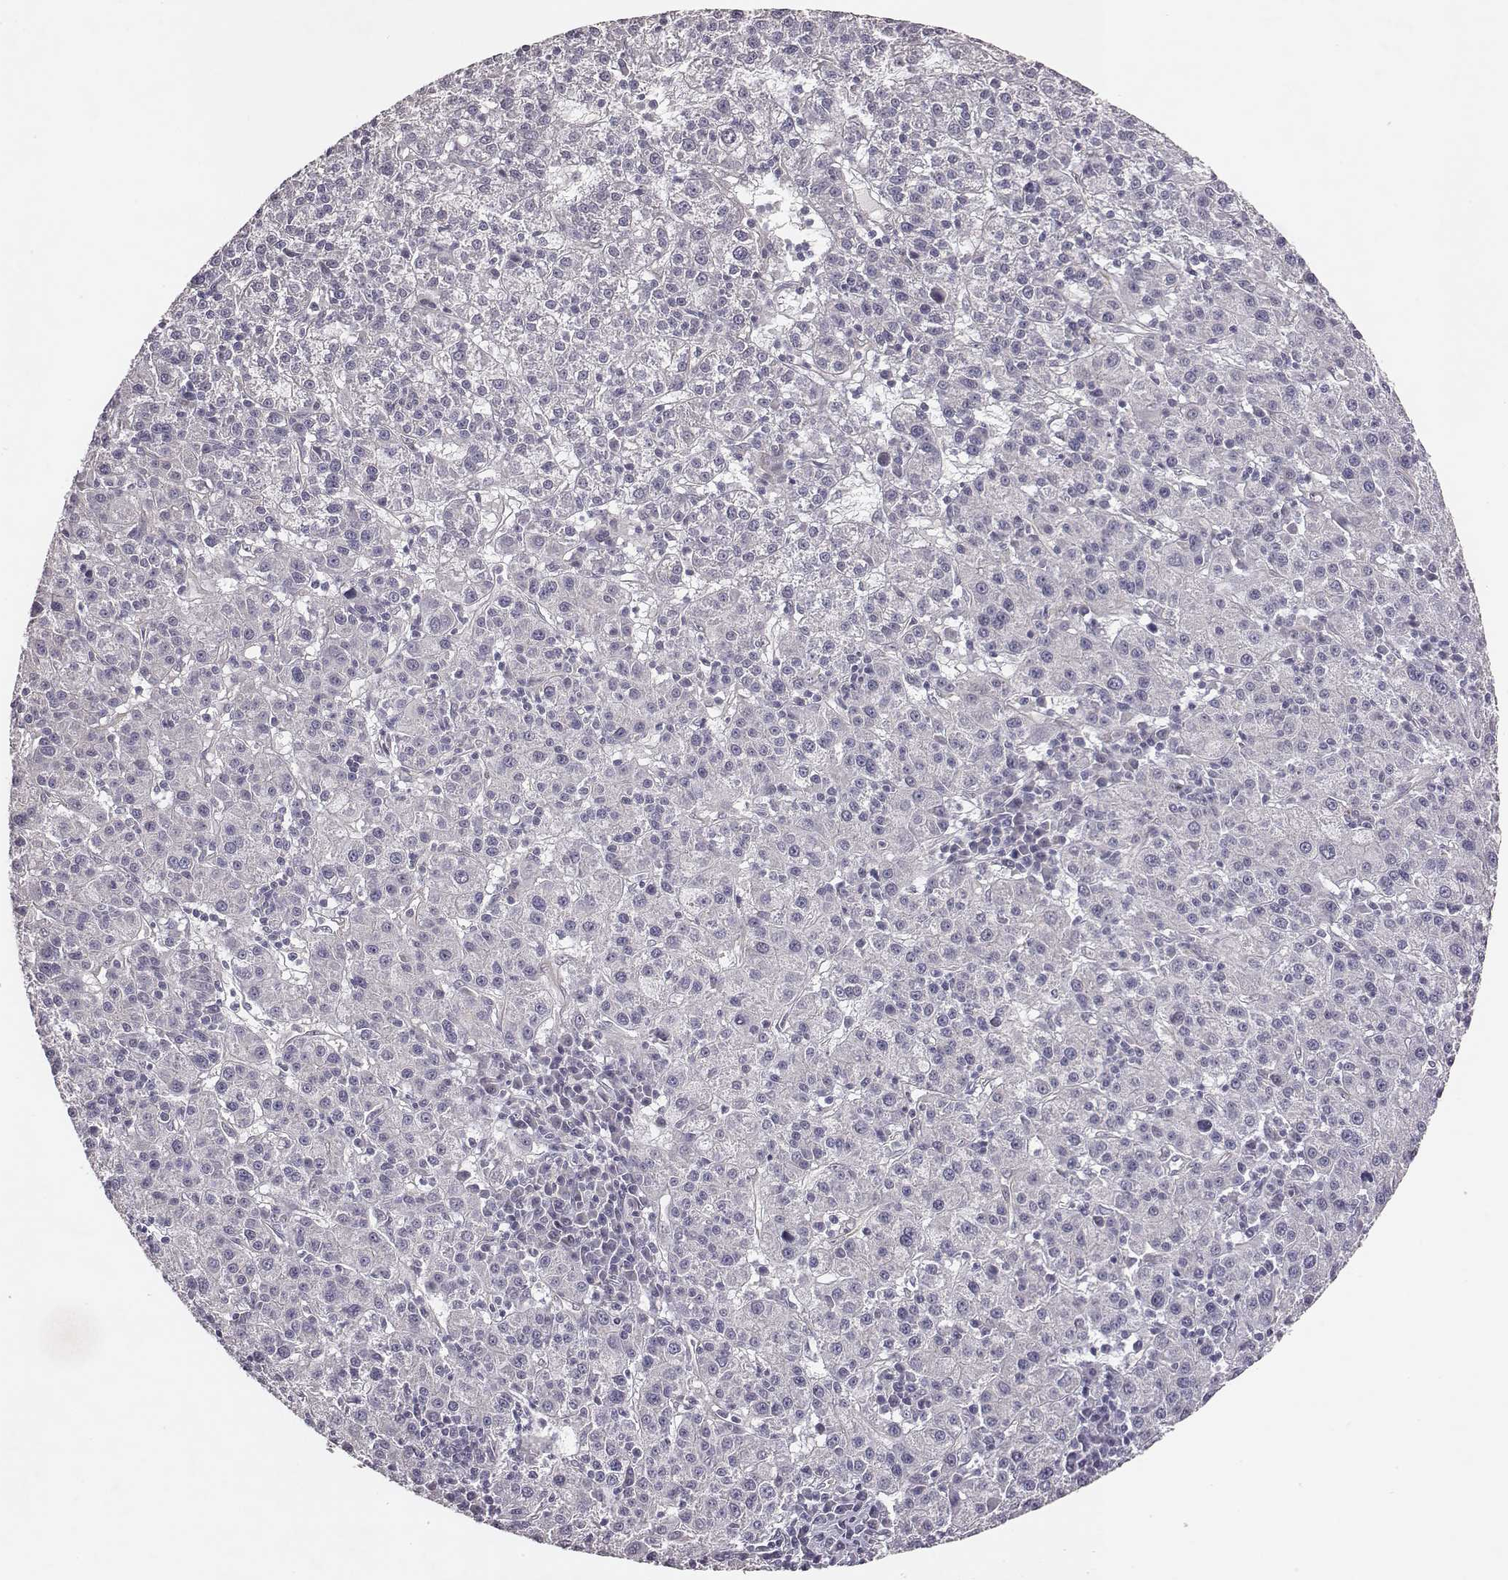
{"staining": {"intensity": "negative", "quantity": "none", "location": "none"}, "tissue": "liver cancer", "cell_type": "Tumor cells", "image_type": "cancer", "snomed": [{"axis": "morphology", "description": "Carcinoma, Hepatocellular, NOS"}, {"axis": "topography", "description": "Liver"}], "caption": "A photomicrograph of liver hepatocellular carcinoma stained for a protein exhibits no brown staining in tumor cells. (DAB (3,3'-diaminobenzidine) immunohistochemistry (IHC) visualized using brightfield microscopy, high magnification).", "gene": "SCARF1", "patient": {"sex": "female", "age": 60}}